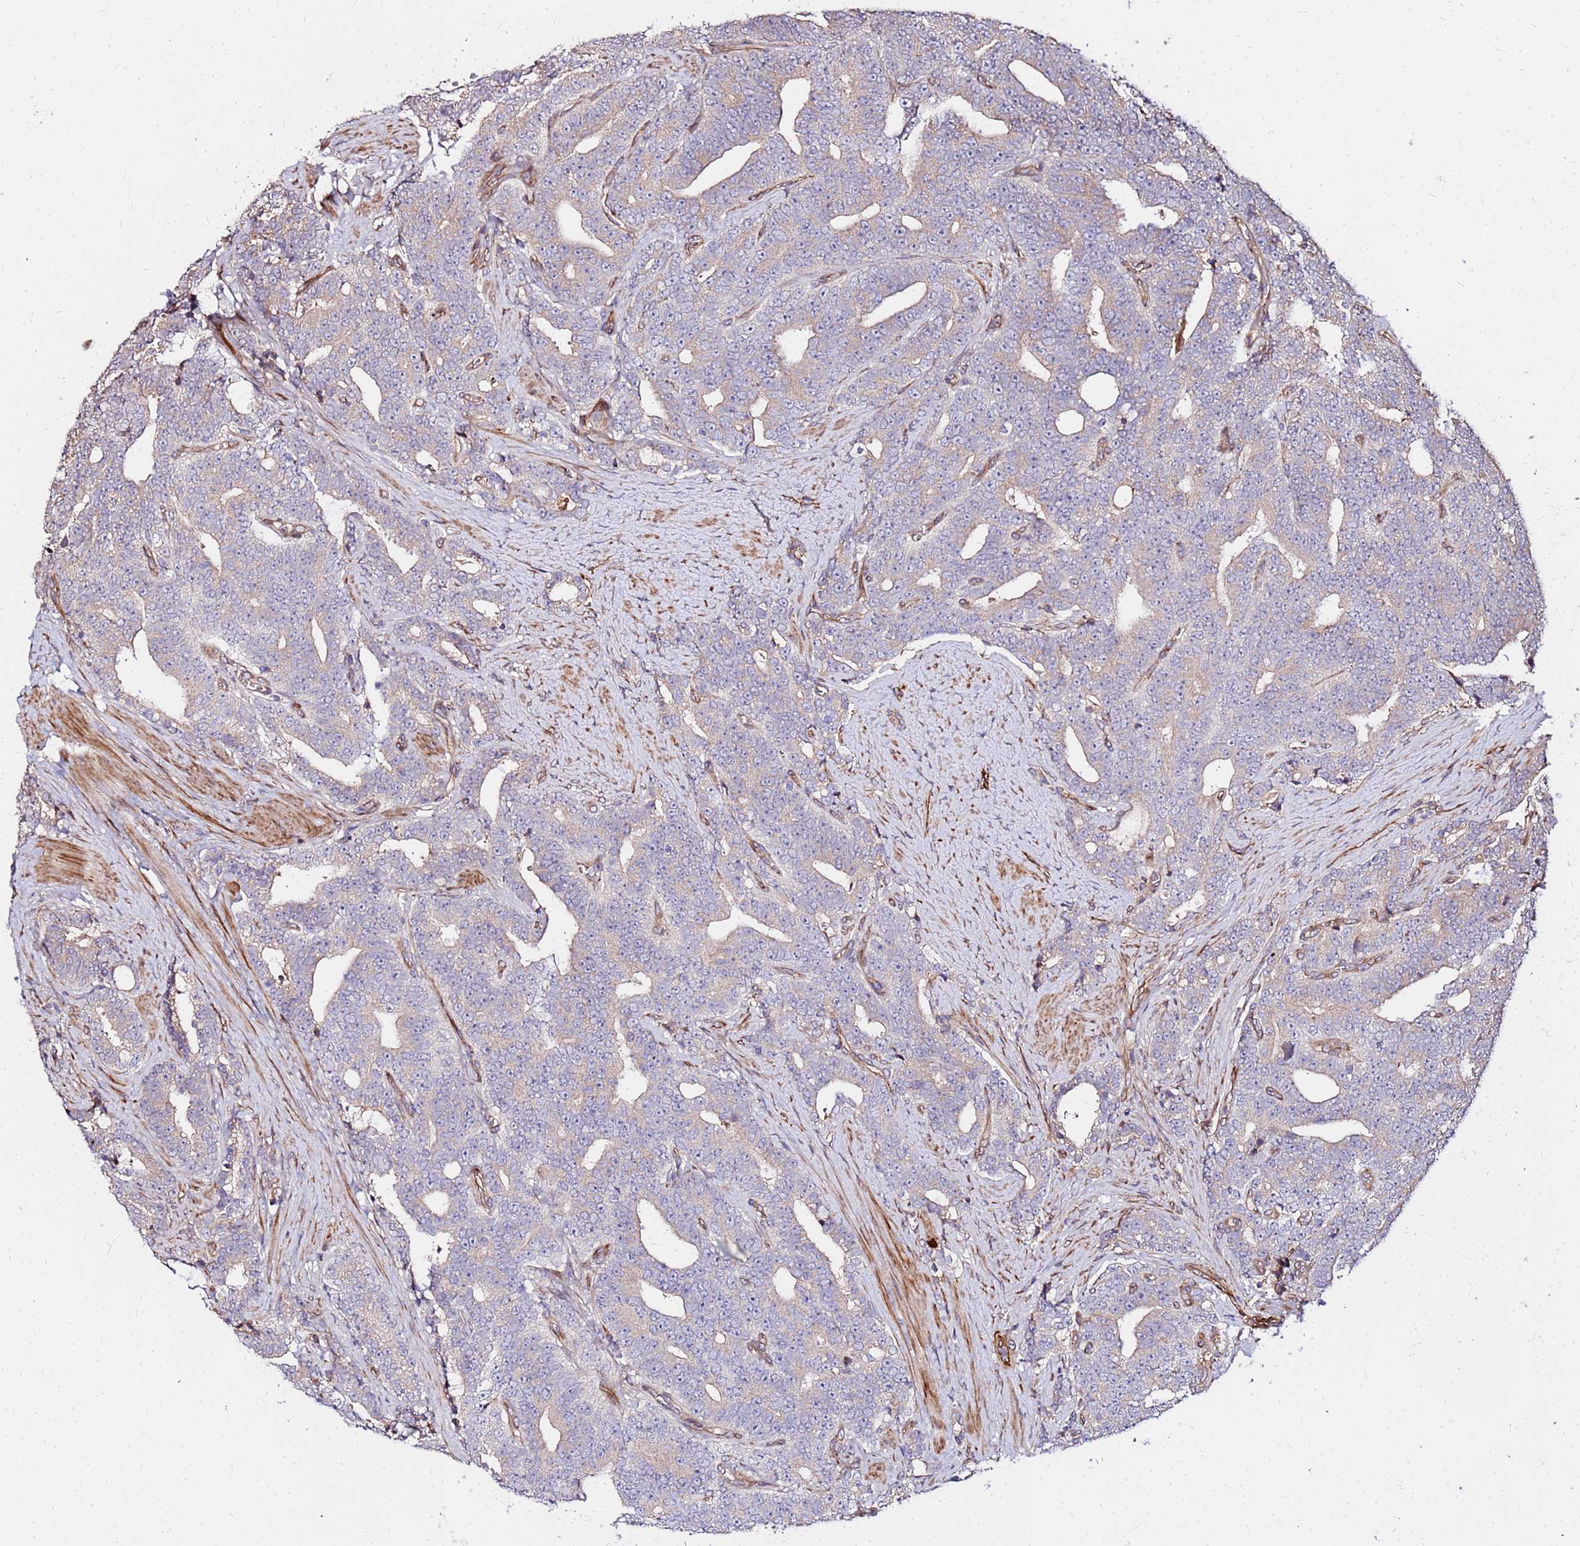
{"staining": {"intensity": "weak", "quantity": "25%-75%", "location": "cytoplasmic/membranous"}, "tissue": "prostate cancer", "cell_type": "Tumor cells", "image_type": "cancer", "snomed": [{"axis": "morphology", "description": "Adenocarcinoma, High grade"}, {"axis": "topography", "description": "Prostate and seminal vesicle, NOS"}], "caption": "DAB immunohistochemical staining of prostate cancer demonstrates weak cytoplasmic/membranous protein positivity in about 25%-75% of tumor cells.", "gene": "WWC2", "patient": {"sex": "male", "age": 67}}